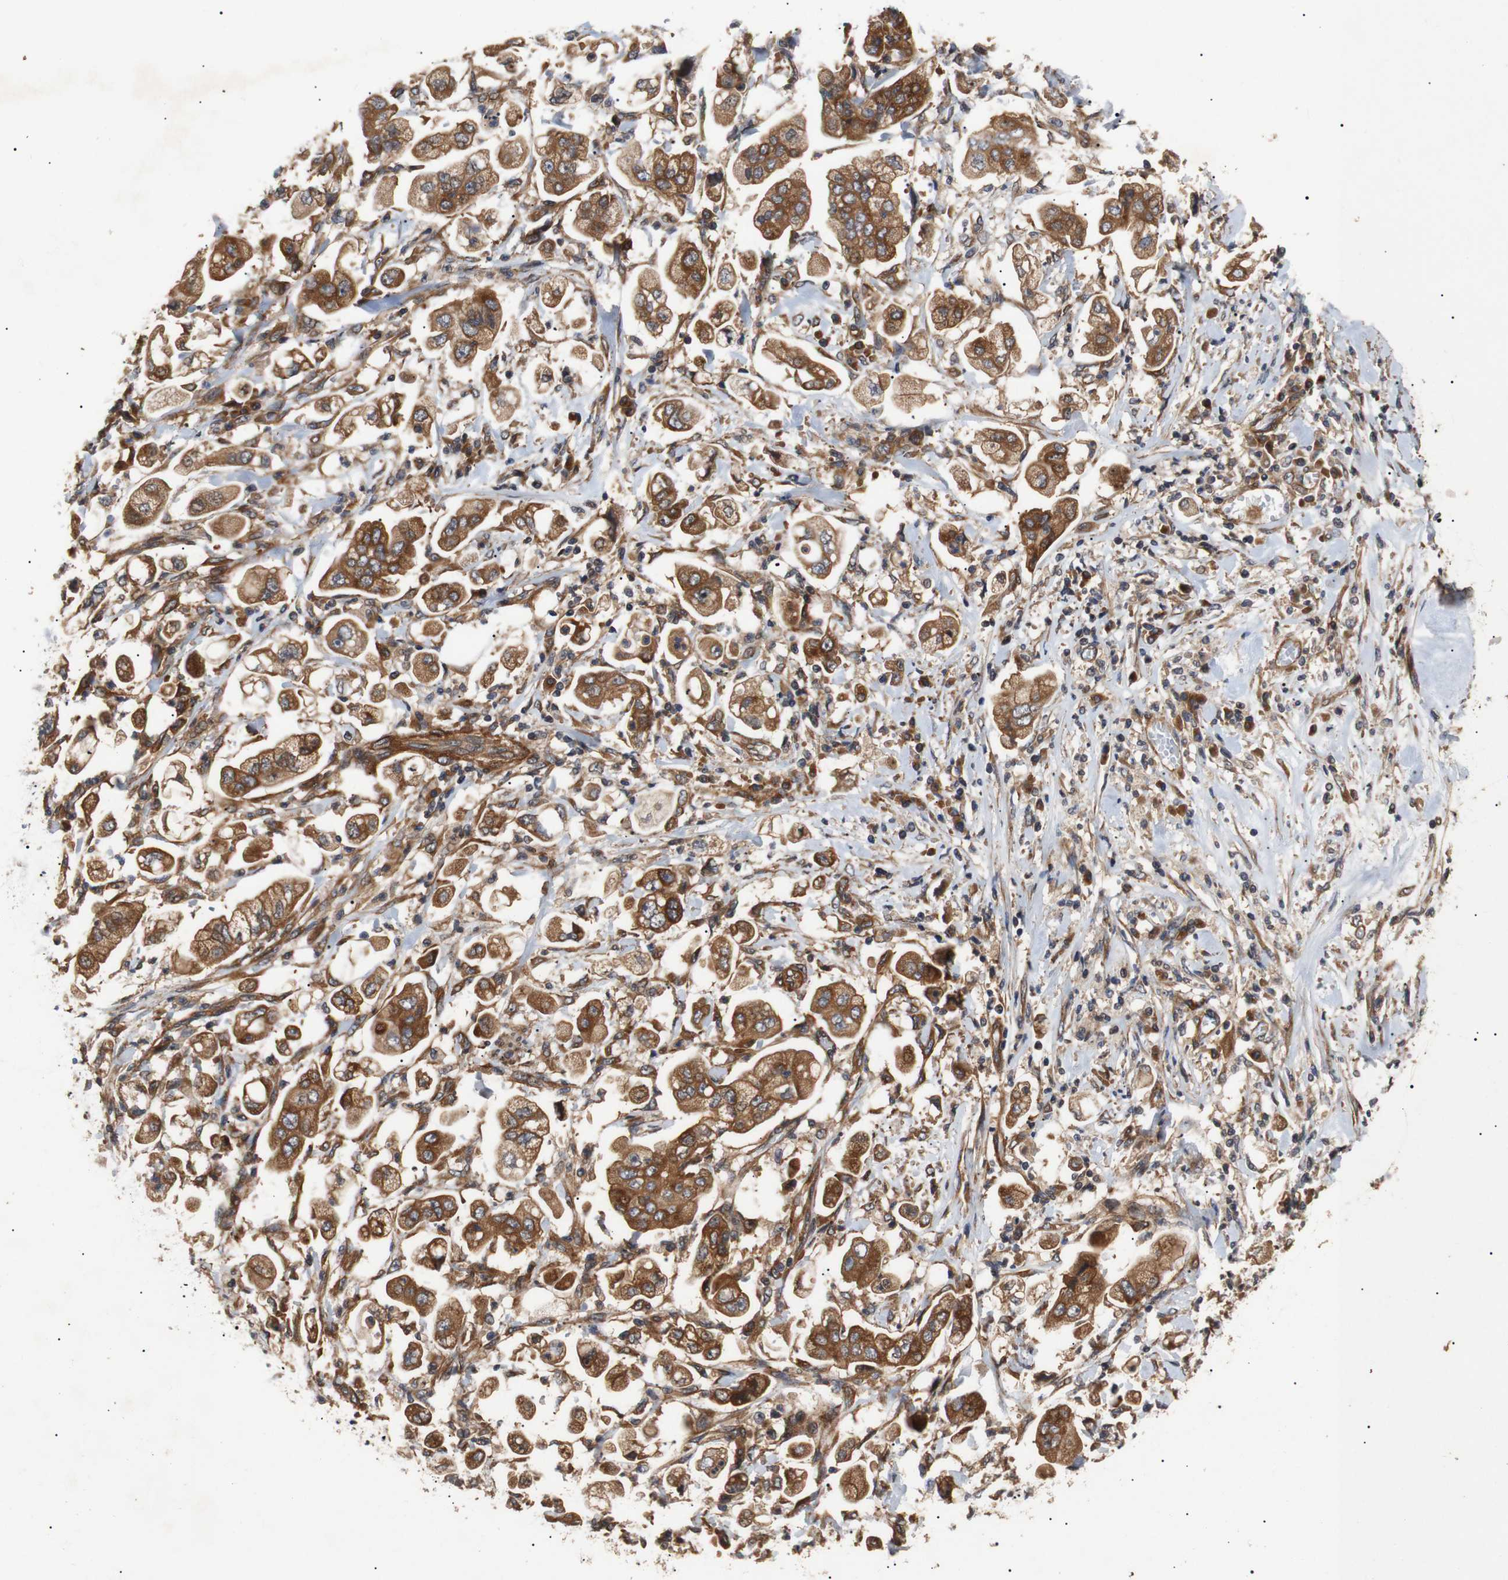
{"staining": {"intensity": "strong", "quantity": ">75%", "location": "cytoplasmic/membranous"}, "tissue": "stomach cancer", "cell_type": "Tumor cells", "image_type": "cancer", "snomed": [{"axis": "morphology", "description": "Adenocarcinoma, NOS"}, {"axis": "topography", "description": "Stomach"}], "caption": "IHC image of human stomach cancer (adenocarcinoma) stained for a protein (brown), which shows high levels of strong cytoplasmic/membranous staining in about >75% of tumor cells.", "gene": "PAWR", "patient": {"sex": "male", "age": 62}}